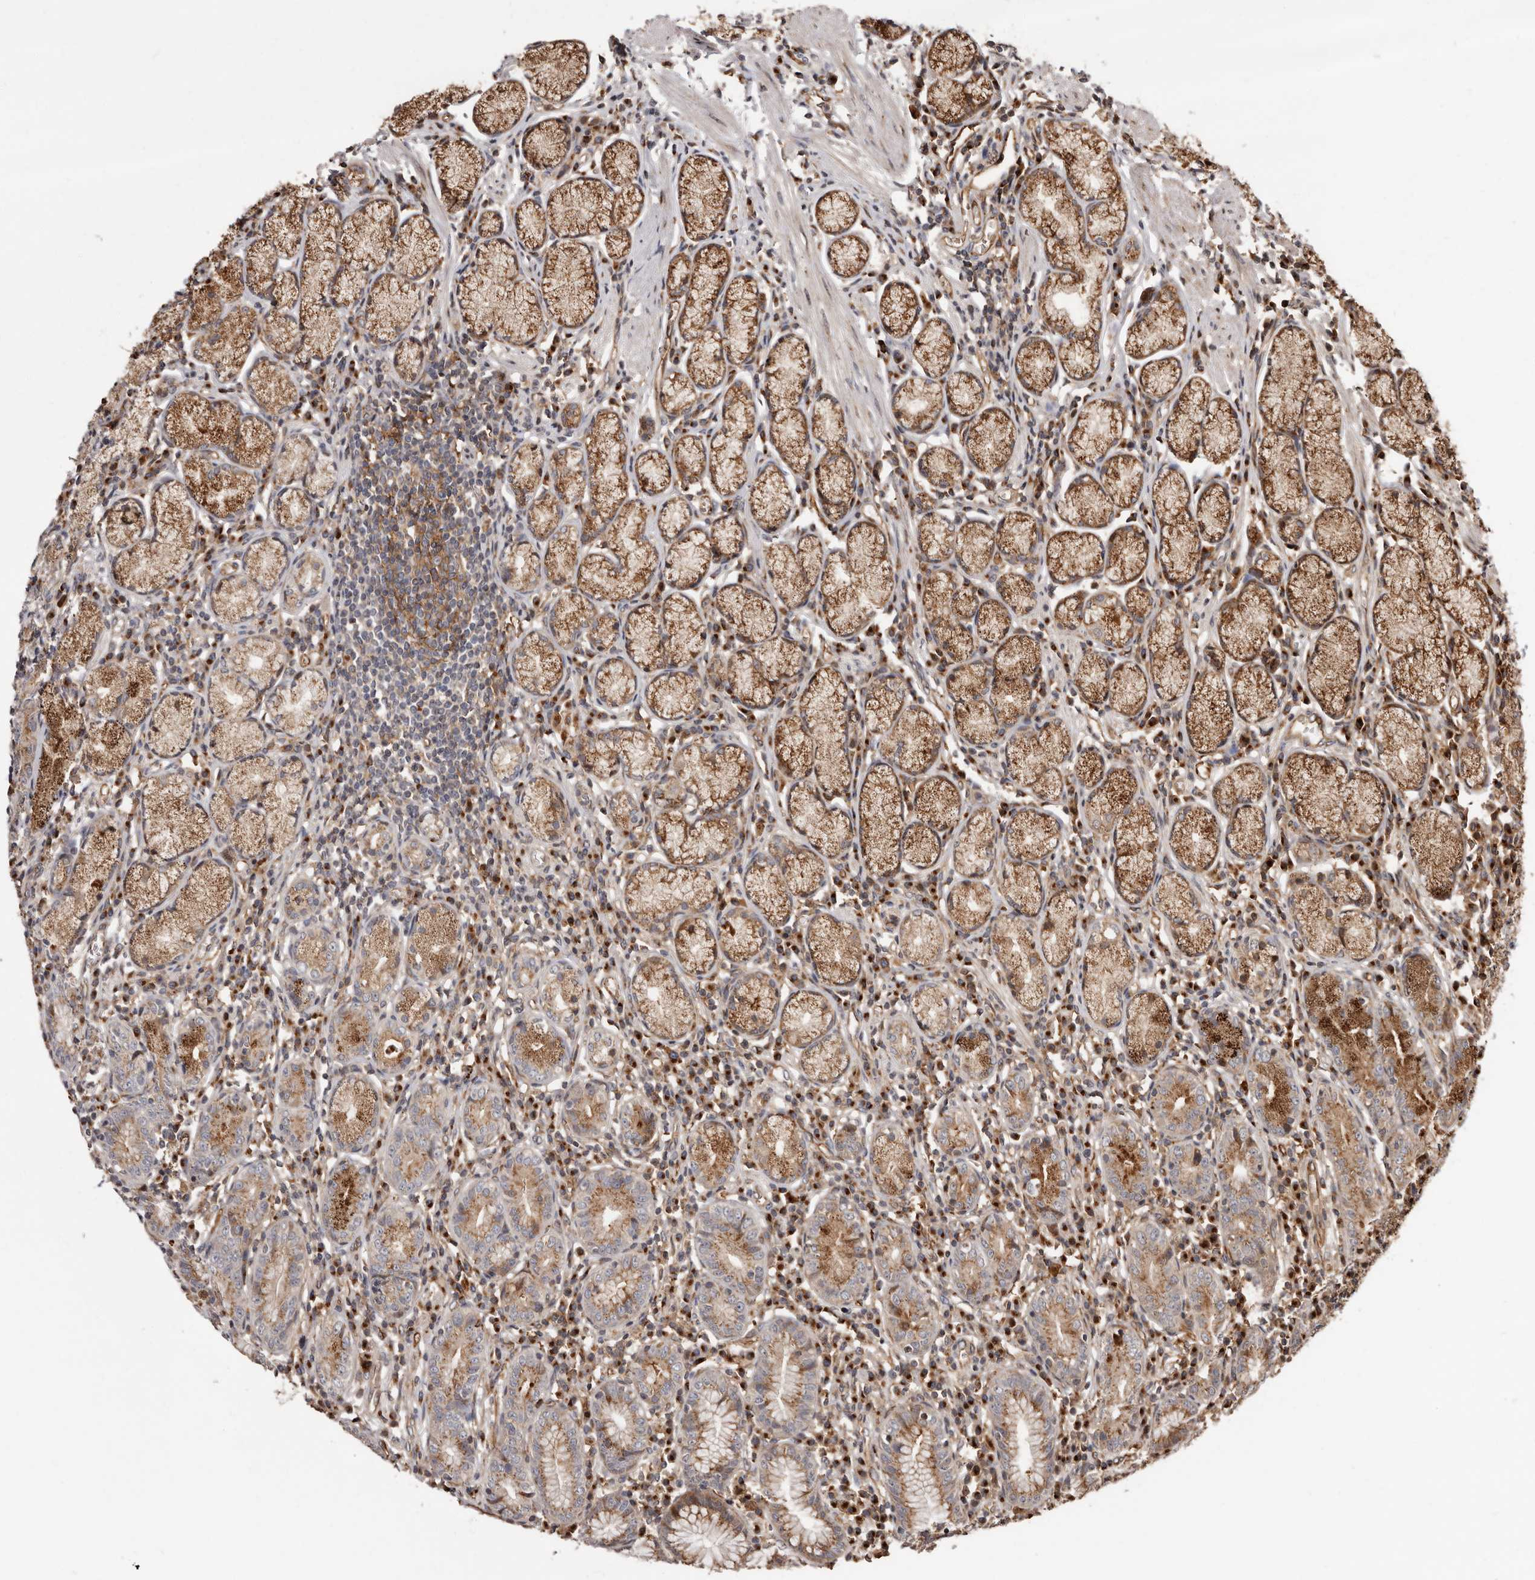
{"staining": {"intensity": "strong", "quantity": "25%-75%", "location": "cytoplasmic/membranous"}, "tissue": "stomach", "cell_type": "Glandular cells", "image_type": "normal", "snomed": [{"axis": "morphology", "description": "Normal tissue, NOS"}, {"axis": "topography", "description": "Stomach"}], "caption": "A brown stain labels strong cytoplasmic/membranous positivity of a protein in glandular cells of benign human stomach.", "gene": "GPR27", "patient": {"sex": "male", "age": 55}}